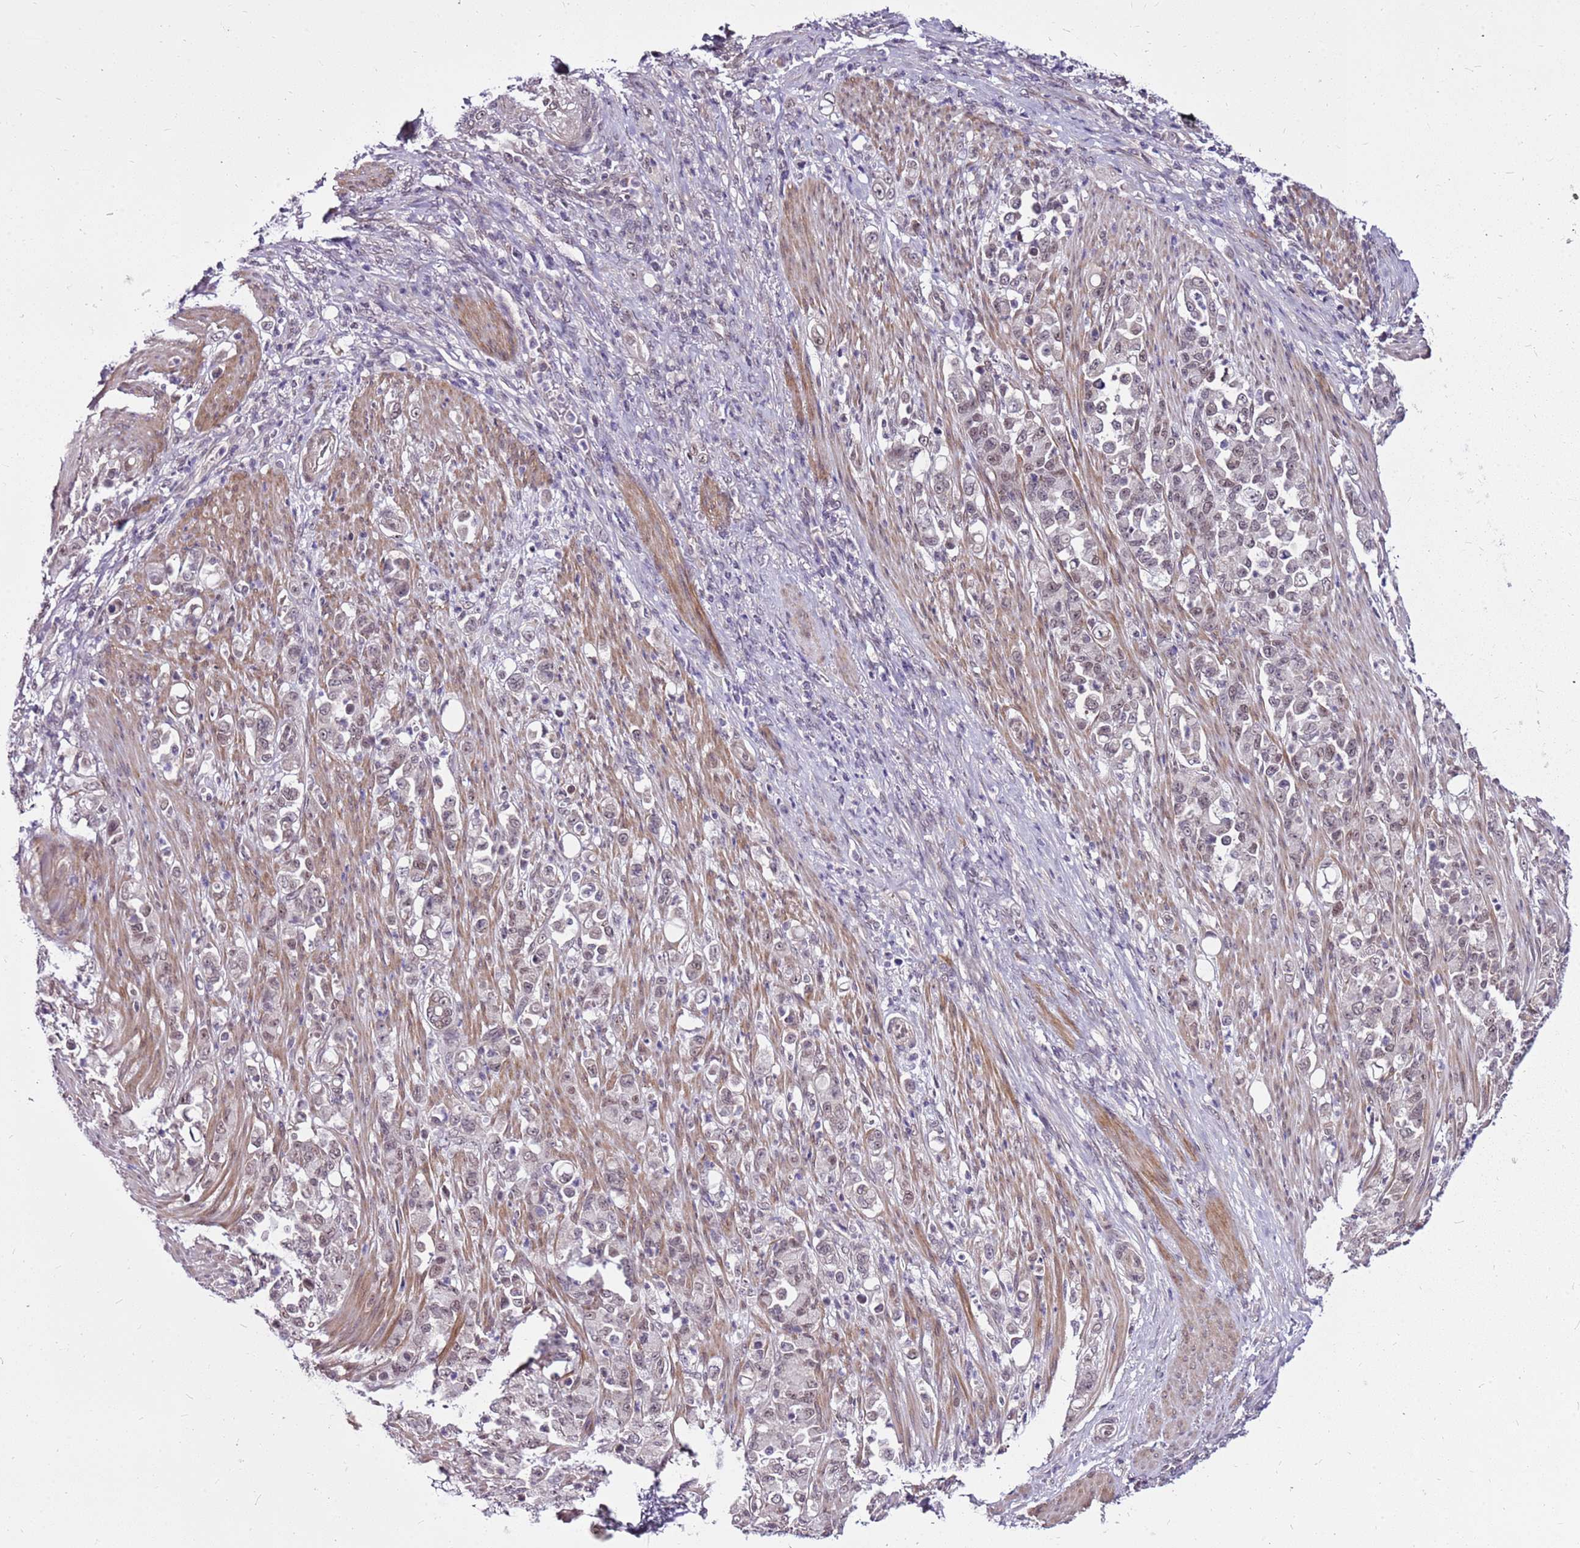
{"staining": {"intensity": "weak", "quantity": "25%-75%", "location": "nuclear"}, "tissue": "stomach cancer", "cell_type": "Tumor cells", "image_type": "cancer", "snomed": [{"axis": "morphology", "description": "Normal tissue, NOS"}, {"axis": "morphology", "description": "Adenocarcinoma, NOS"}, {"axis": "topography", "description": "Stomach"}], "caption": "High-magnification brightfield microscopy of adenocarcinoma (stomach) stained with DAB (3,3'-diaminobenzidine) (brown) and counterstained with hematoxylin (blue). tumor cells exhibit weak nuclear expression is present in about25%-75% of cells.", "gene": "CCDC166", "patient": {"sex": "female", "age": 79}}